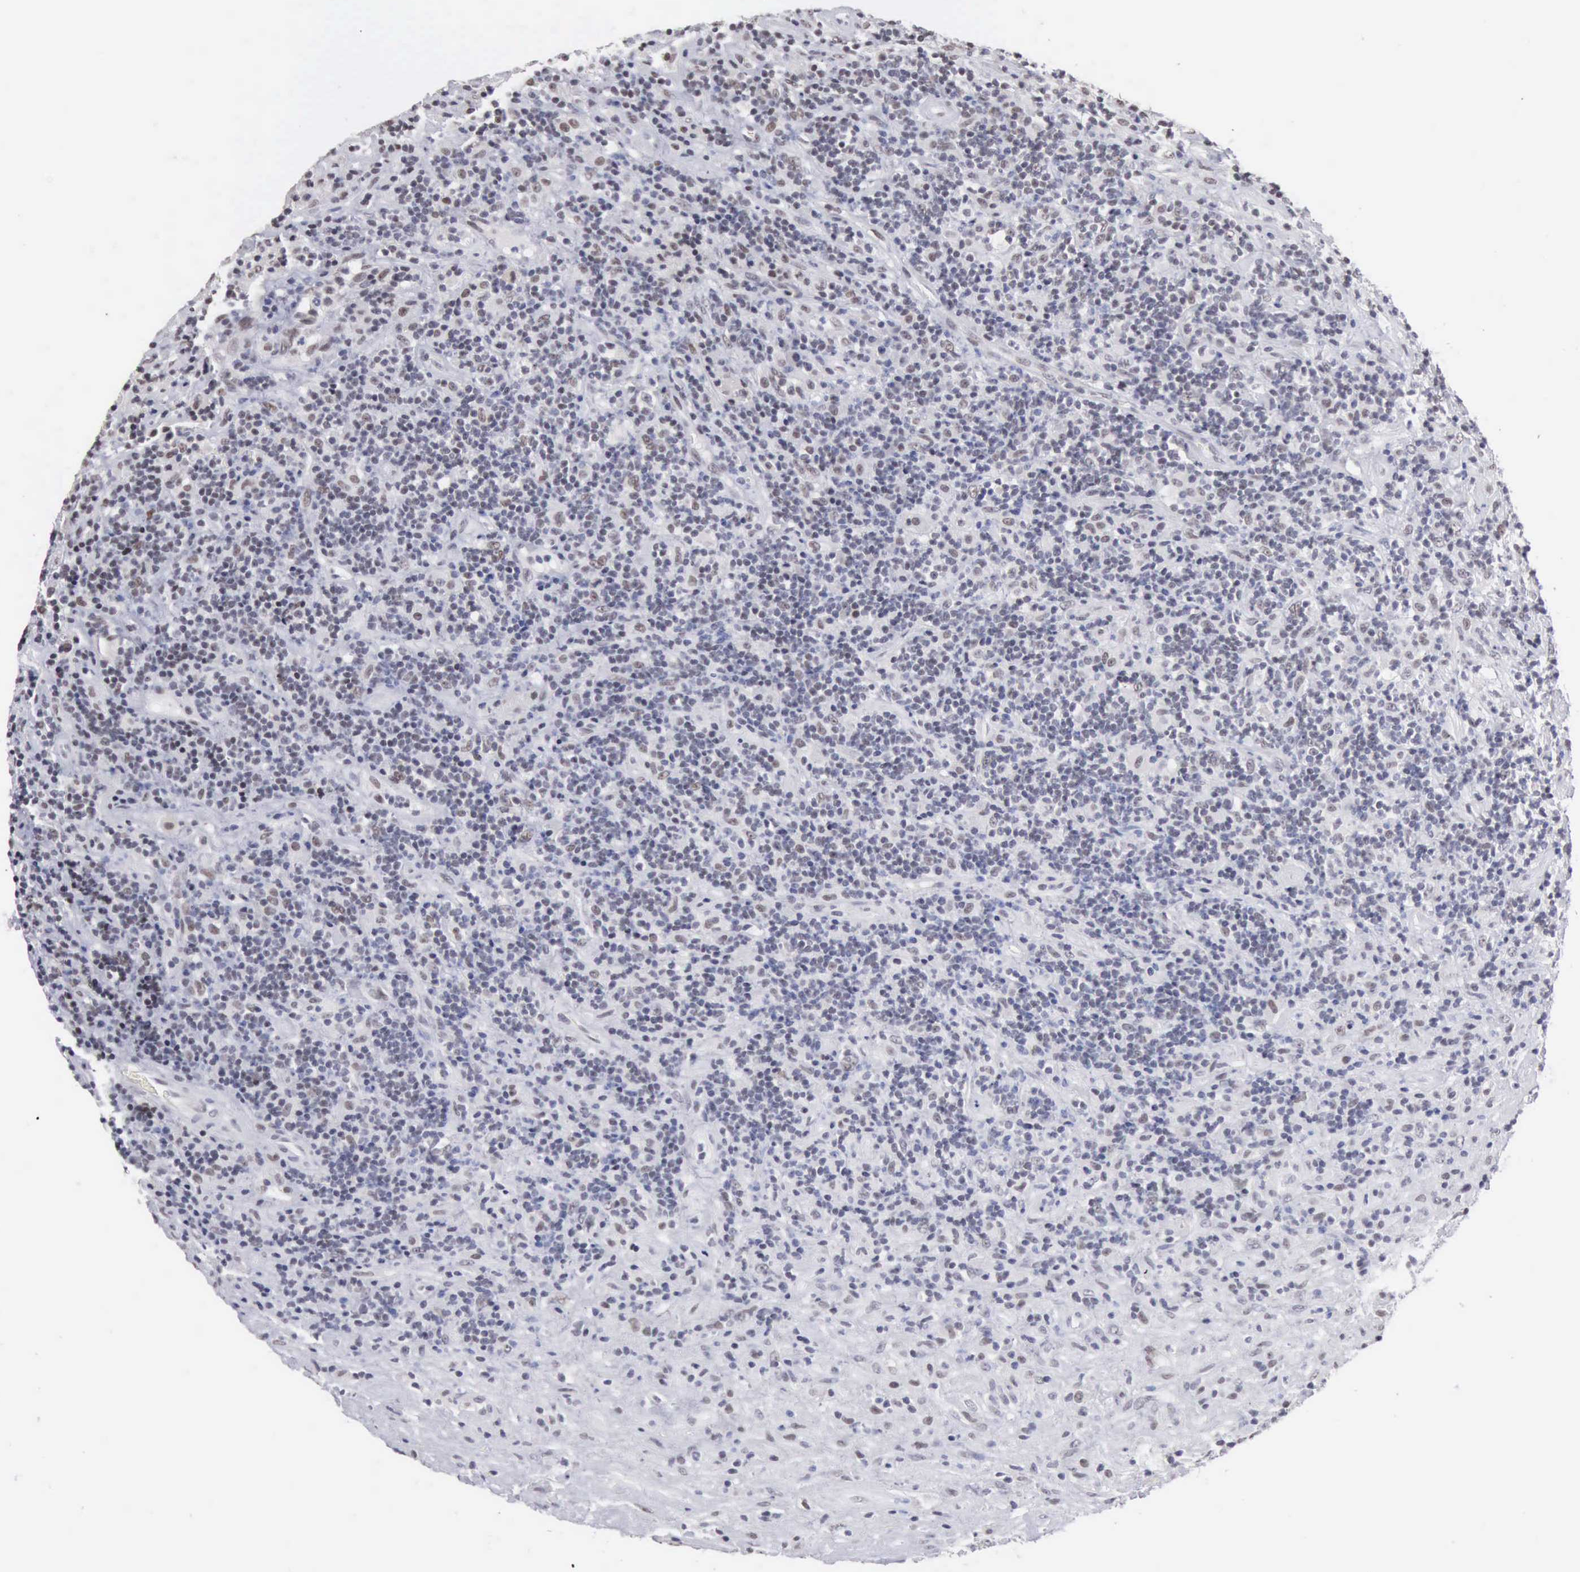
{"staining": {"intensity": "weak", "quantity": "<25%", "location": "nuclear"}, "tissue": "lymphoma", "cell_type": "Tumor cells", "image_type": "cancer", "snomed": [{"axis": "morphology", "description": "Hodgkin's disease, NOS"}, {"axis": "topography", "description": "Lymph node"}], "caption": "High magnification brightfield microscopy of Hodgkin's disease stained with DAB (3,3'-diaminobenzidine) (brown) and counterstained with hematoxylin (blue): tumor cells show no significant positivity.", "gene": "TAF1", "patient": {"sex": "male", "age": 46}}